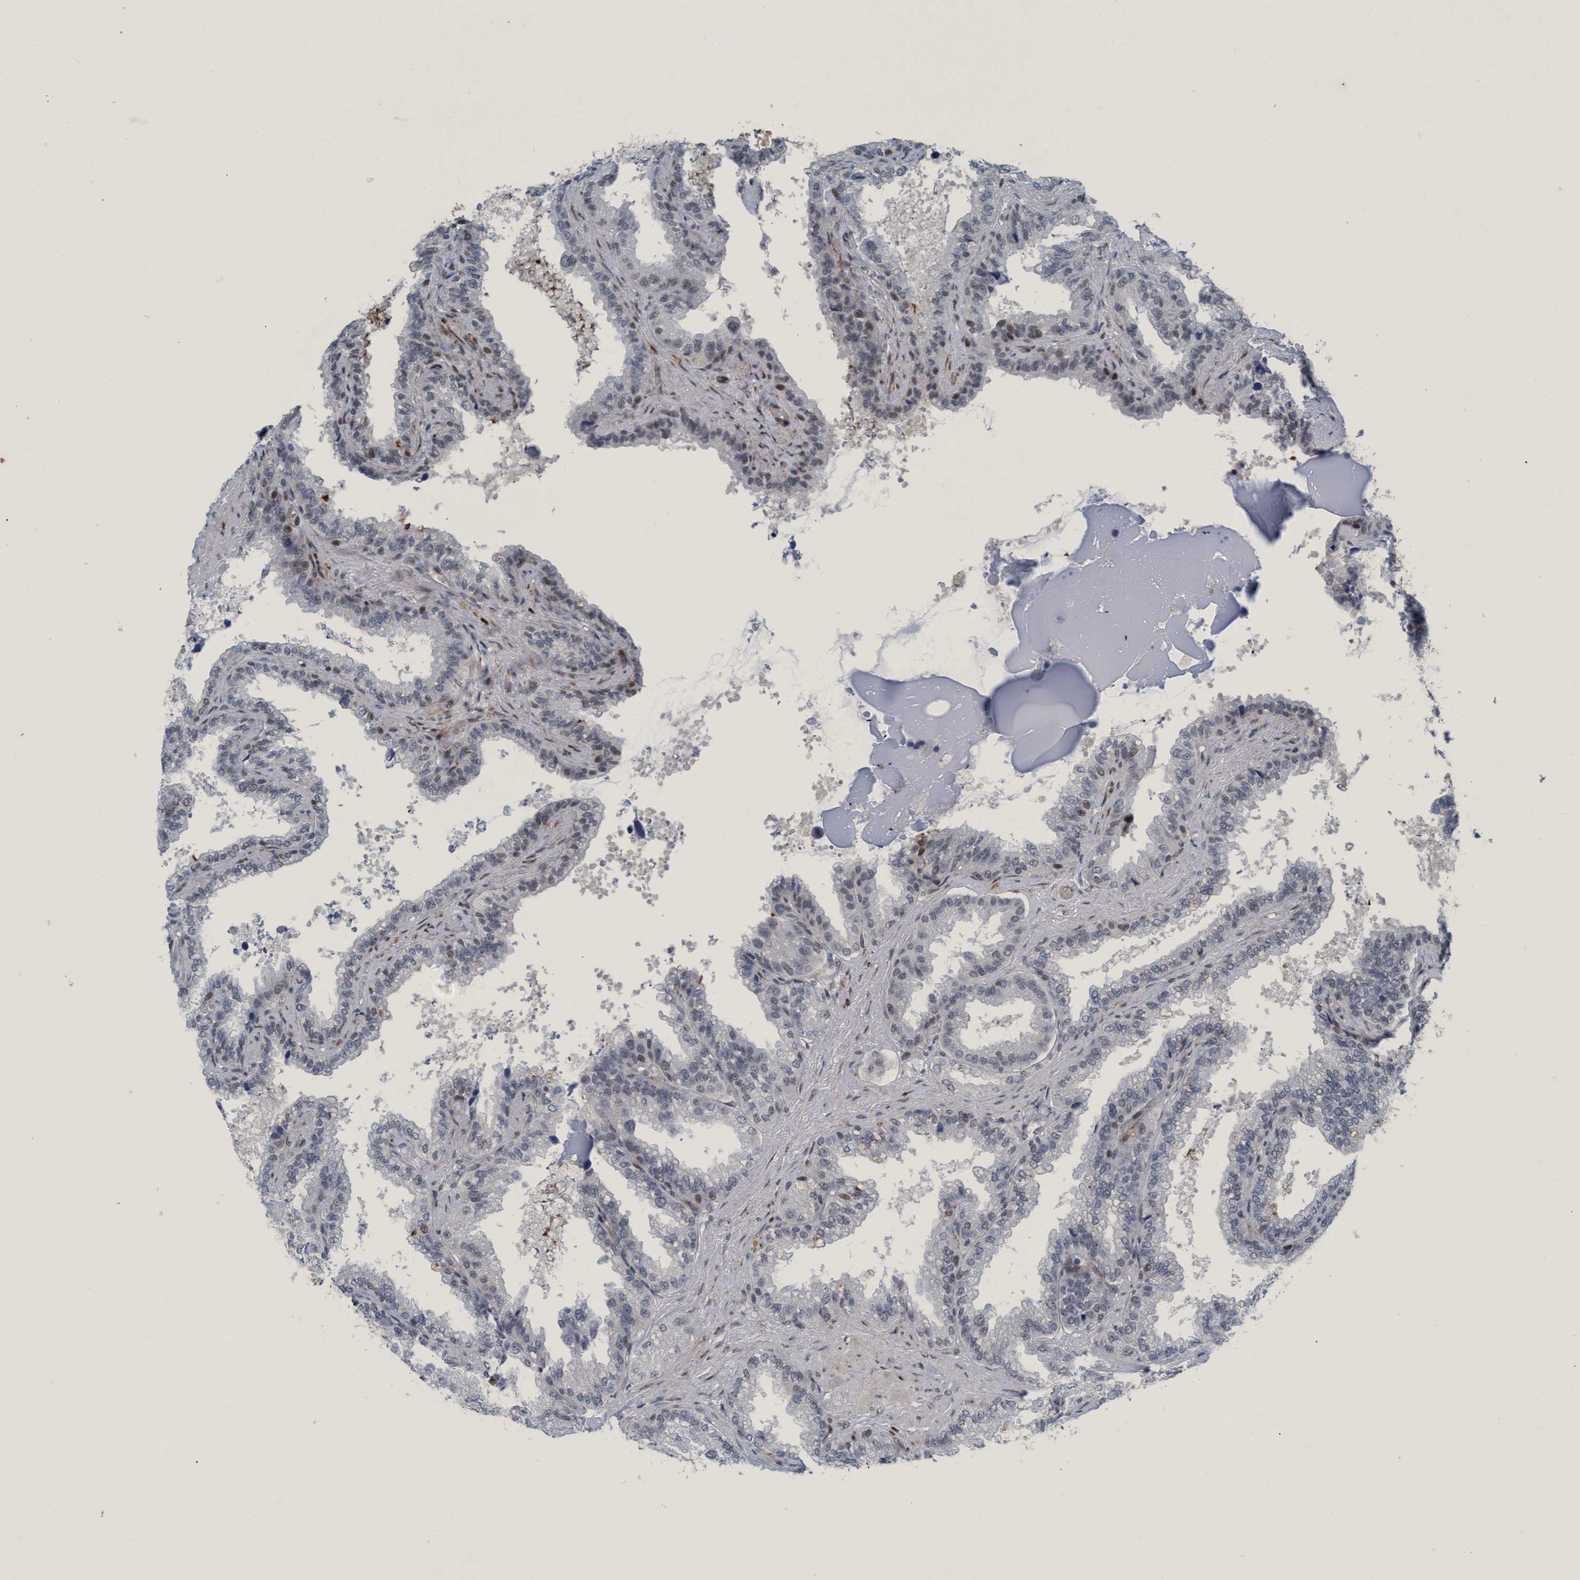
{"staining": {"intensity": "weak", "quantity": "<25%", "location": "nuclear"}, "tissue": "seminal vesicle", "cell_type": "Glandular cells", "image_type": "normal", "snomed": [{"axis": "morphology", "description": "Normal tissue, NOS"}, {"axis": "topography", "description": "Seminal veicle"}], "caption": "Histopathology image shows no significant protein staining in glandular cells of benign seminal vesicle.", "gene": "CWC27", "patient": {"sex": "male", "age": 46}}